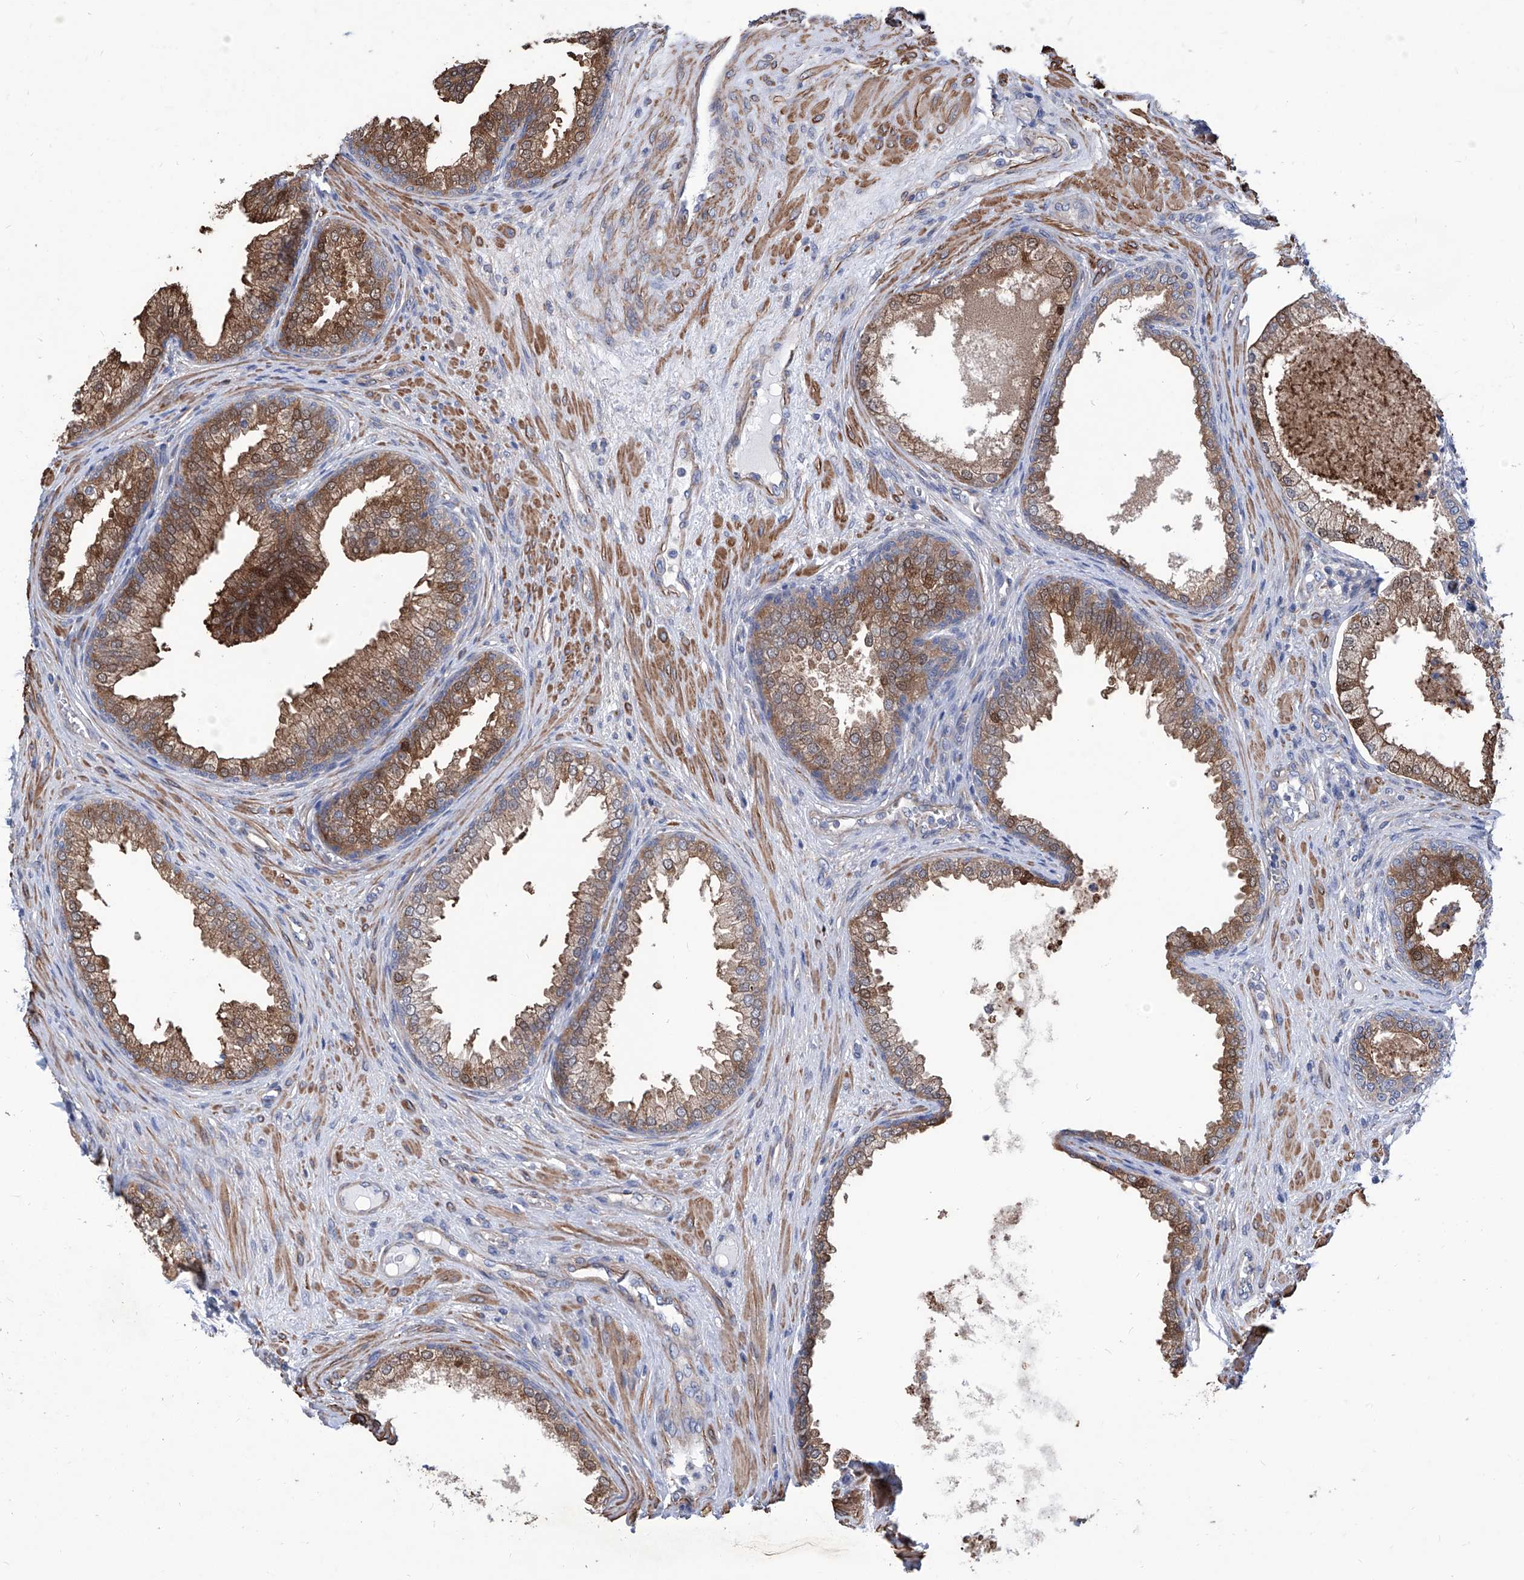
{"staining": {"intensity": "moderate", "quantity": ">75%", "location": "cytoplasmic/membranous"}, "tissue": "prostate", "cell_type": "Glandular cells", "image_type": "normal", "snomed": [{"axis": "morphology", "description": "Normal tissue, NOS"}, {"axis": "topography", "description": "Prostate"}], "caption": "Immunohistochemistry of normal prostate exhibits medium levels of moderate cytoplasmic/membranous expression in about >75% of glandular cells. Nuclei are stained in blue.", "gene": "SMS", "patient": {"sex": "male", "age": 76}}